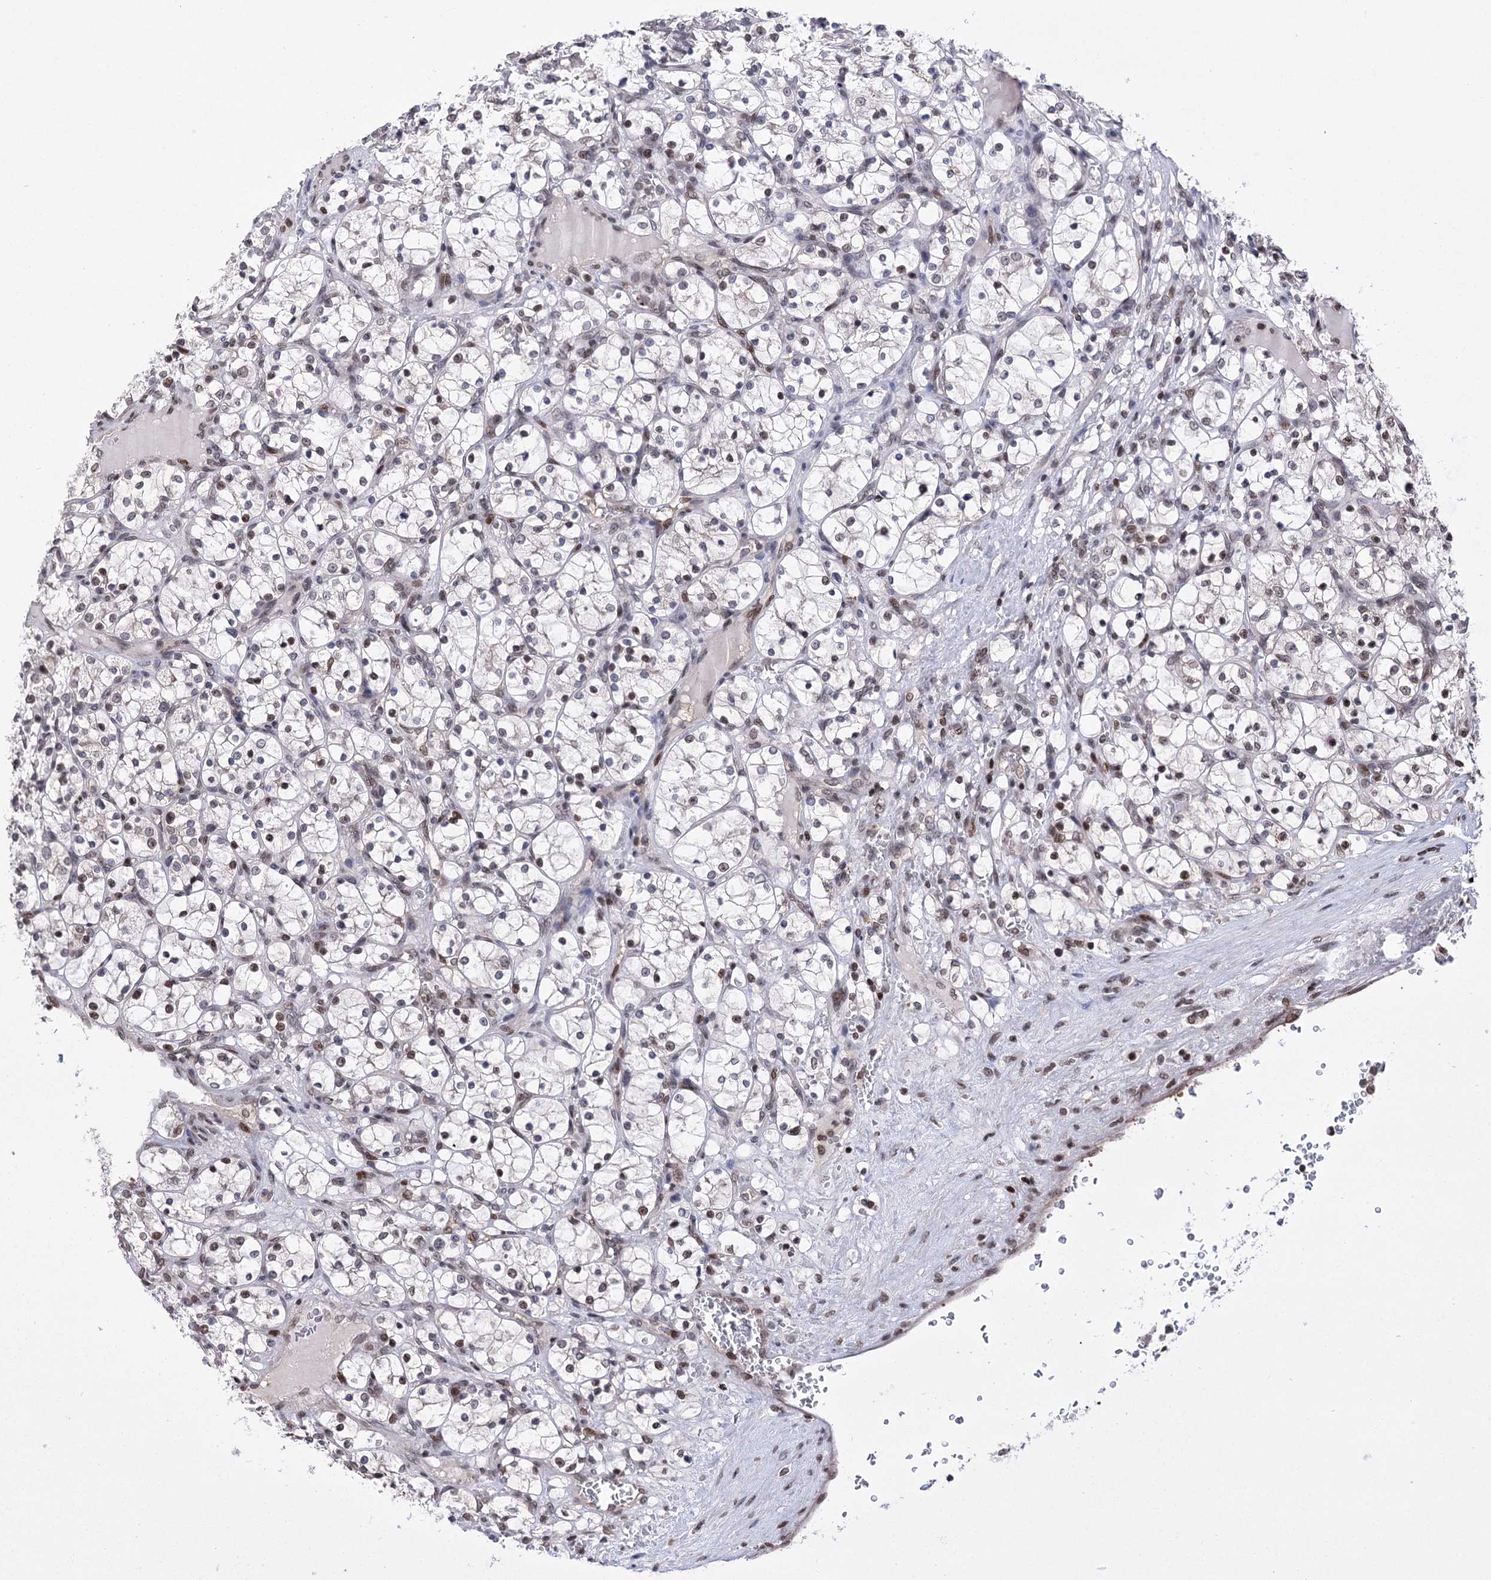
{"staining": {"intensity": "weak", "quantity": "<25%", "location": "nuclear"}, "tissue": "renal cancer", "cell_type": "Tumor cells", "image_type": "cancer", "snomed": [{"axis": "morphology", "description": "Adenocarcinoma, NOS"}, {"axis": "topography", "description": "Kidney"}], "caption": "The histopathology image displays no significant positivity in tumor cells of renal cancer.", "gene": "CCDC77", "patient": {"sex": "female", "age": 69}}